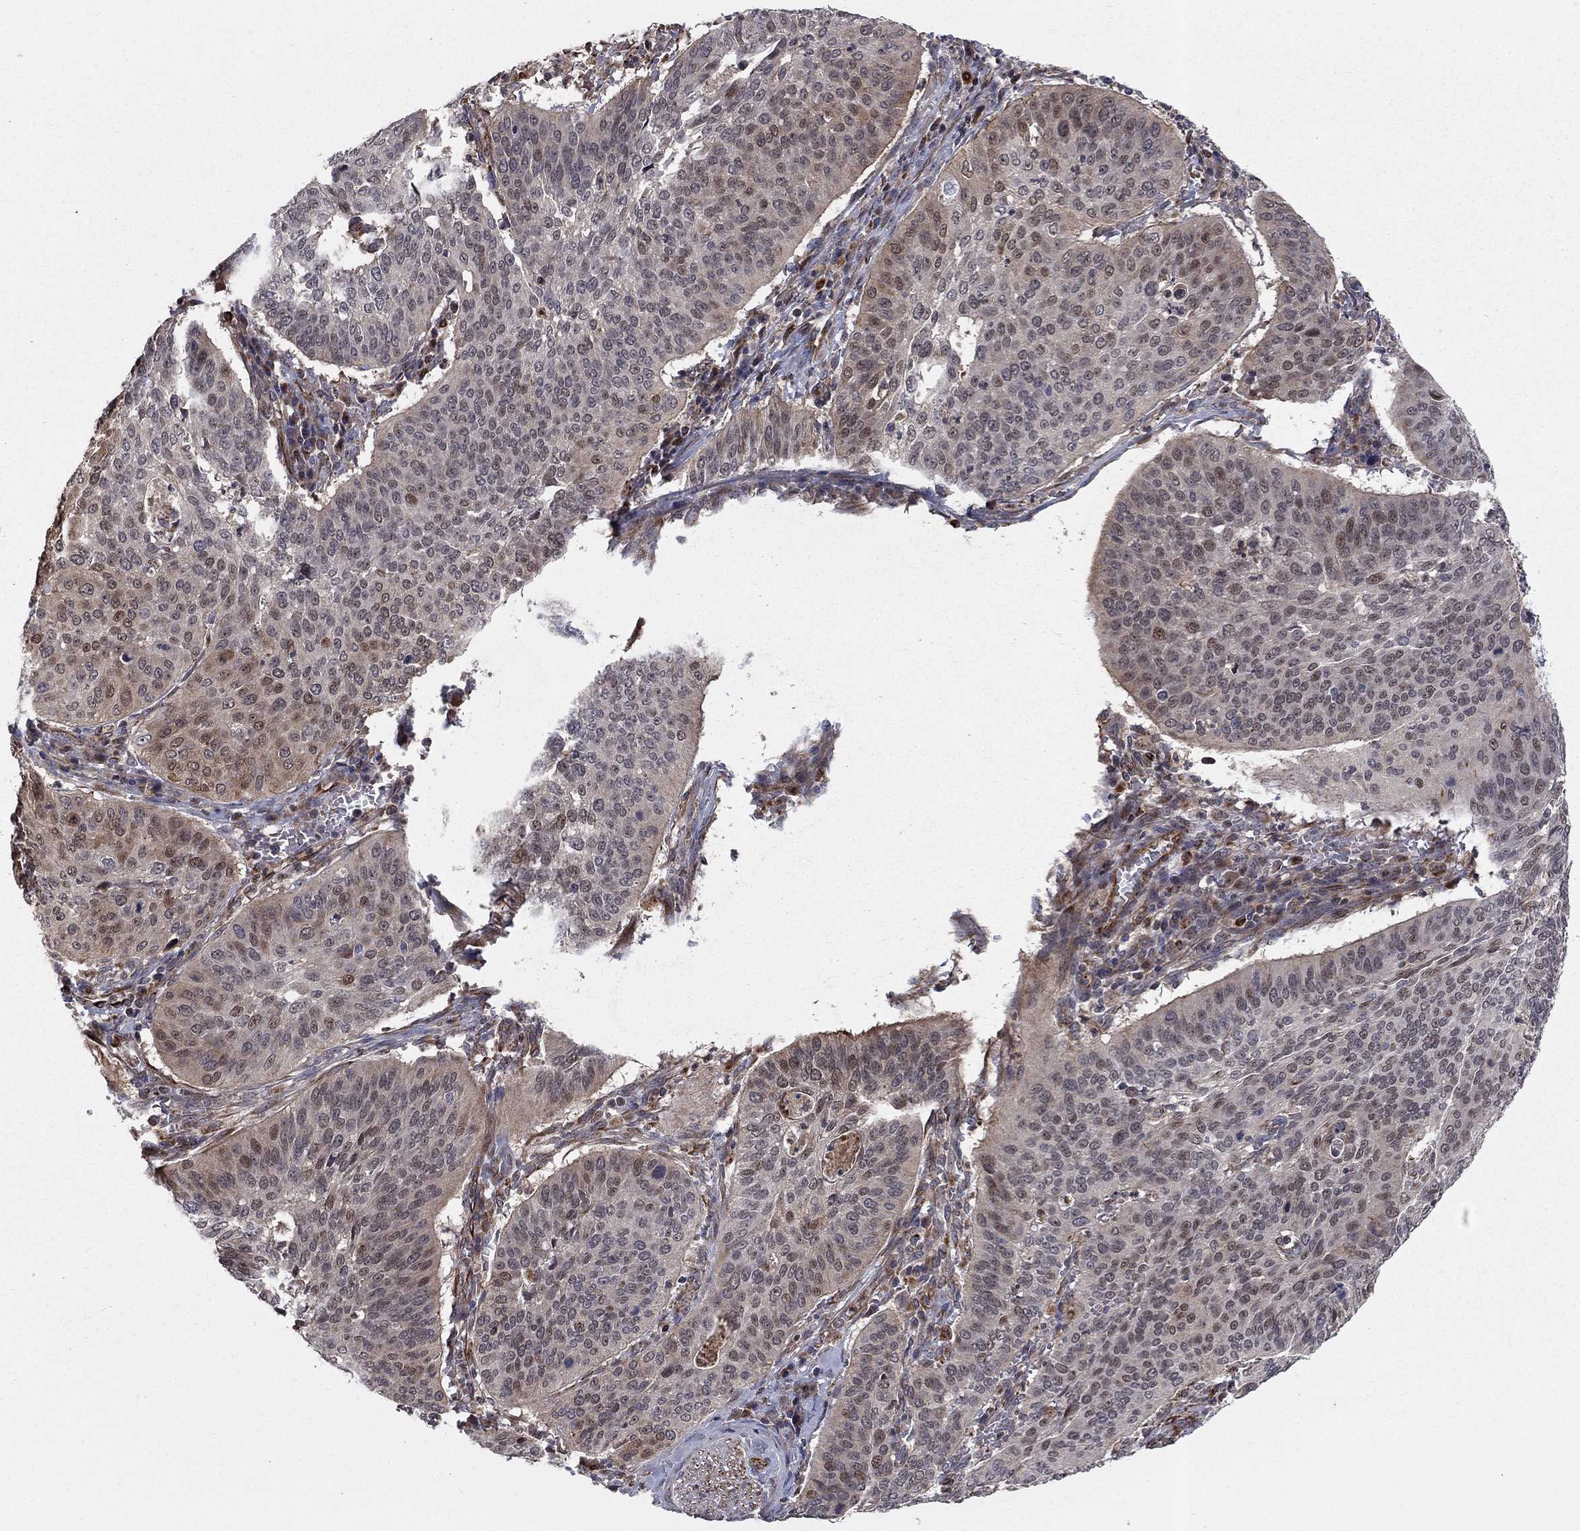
{"staining": {"intensity": "moderate", "quantity": "<25%", "location": "nuclear"}, "tissue": "cervical cancer", "cell_type": "Tumor cells", "image_type": "cancer", "snomed": [{"axis": "morphology", "description": "Normal tissue, NOS"}, {"axis": "morphology", "description": "Squamous cell carcinoma, NOS"}, {"axis": "topography", "description": "Cervix"}], "caption": "High-power microscopy captured an IHC histopathology image of cervical cancer, revealing moderate nuclear positivity in approximately <25% of tumor cells. The protein is stained brown, and the nuclei are stained in blue (DAB IHC with brightfield microscopy, high magnification).", "gene": "MSRA", "patient": {"sex": "female", "age": 39}}